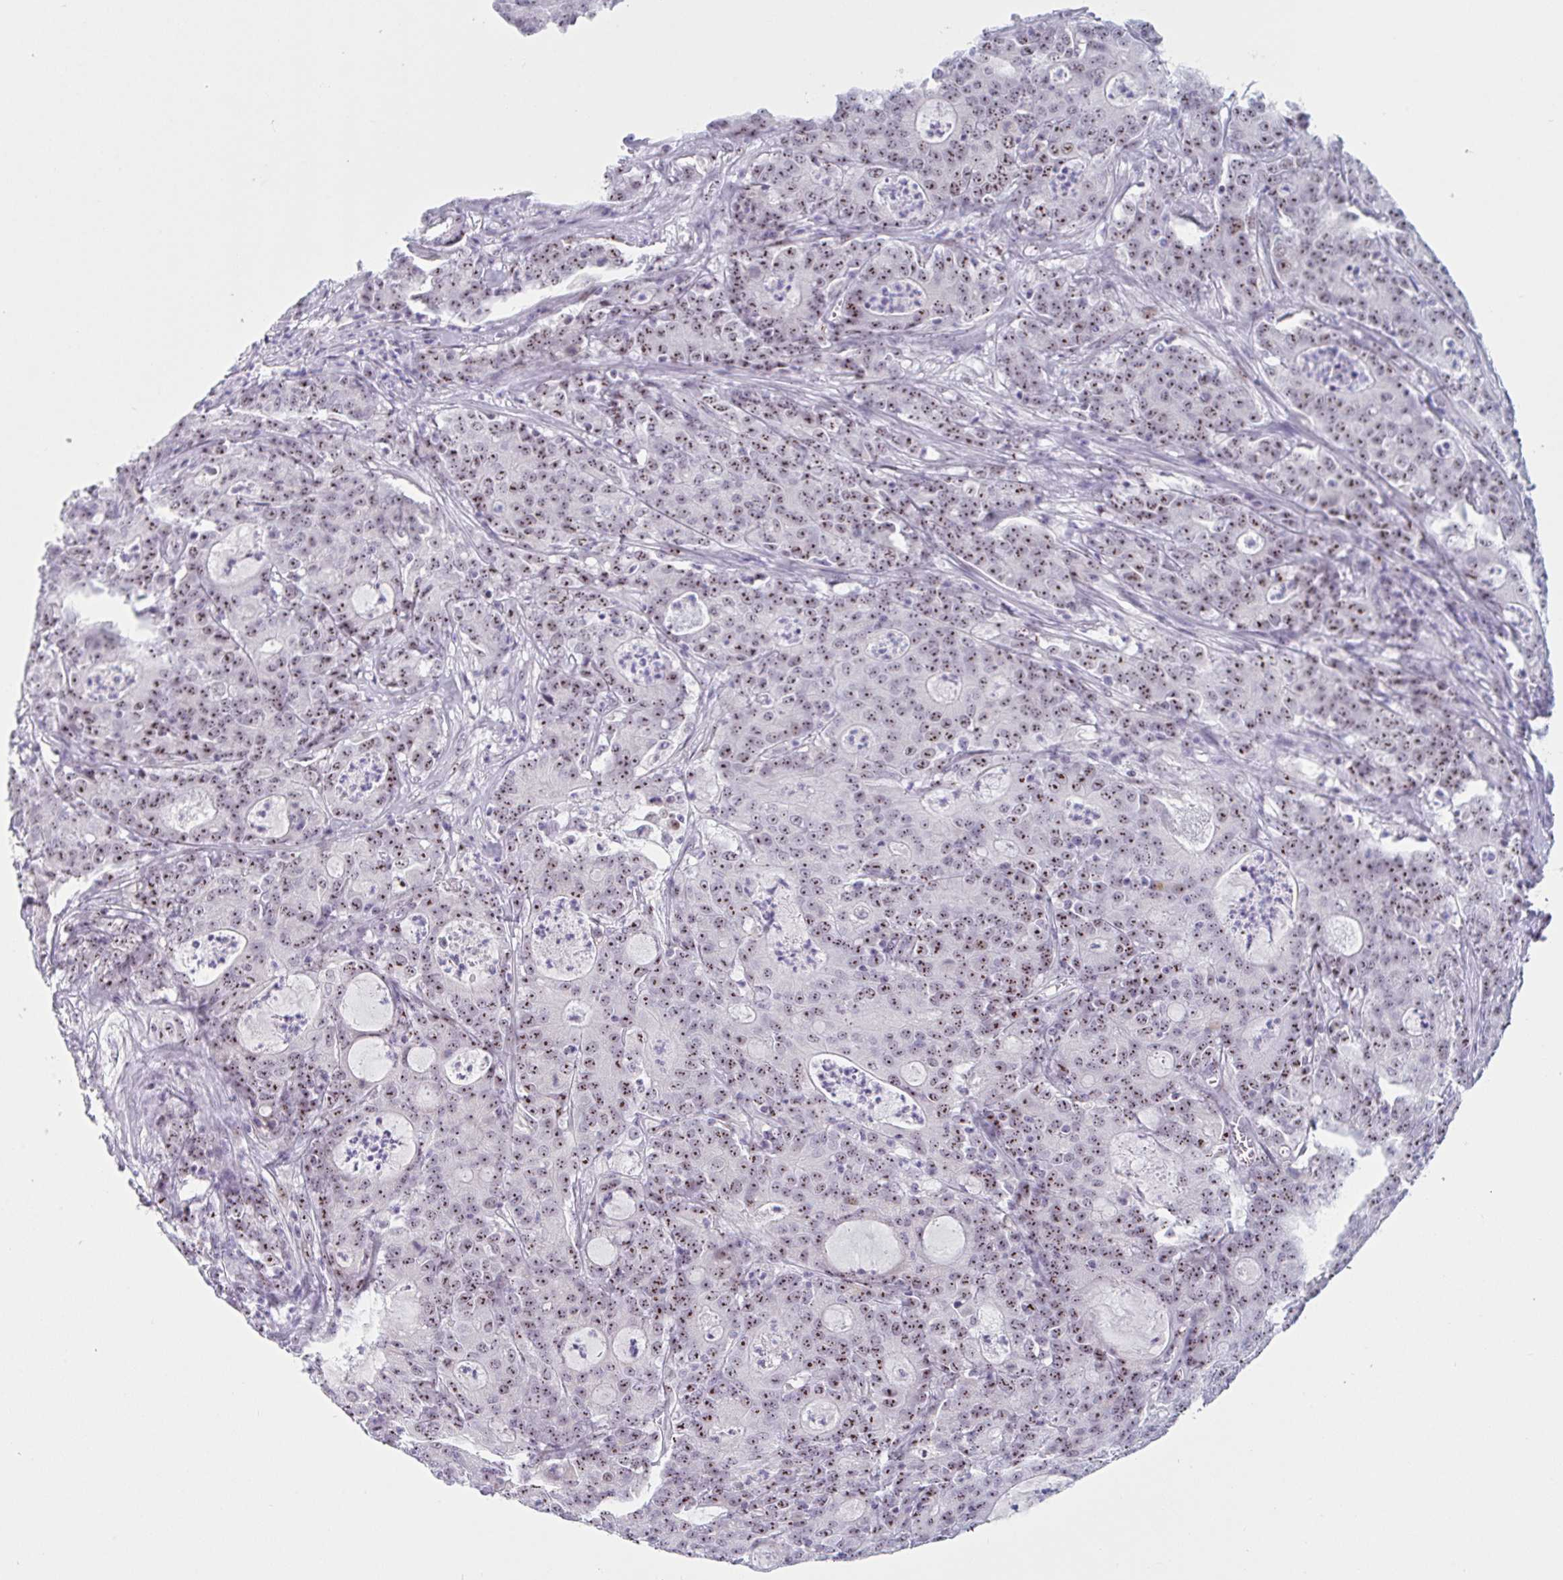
{"staining": {"intensity": "moderate", "quantity": ">75%", "location": "nuclear"}, "tissue": "colorectal cancer", "cell_type": "Tumor cells", "image_type": "cancer", "snomed": [{"axis": "morphology", "description": "Adenocarcinoma, NOS"}, {"axis": "topography", "description": "Colon"}], "caption": "Protein staining displays moderate nuclear staining in approximately >75% of tumor cells in colorectal adenocarcinoma.", "gene": "LENG9", "patient": {"sex": "male", "age": 83}}